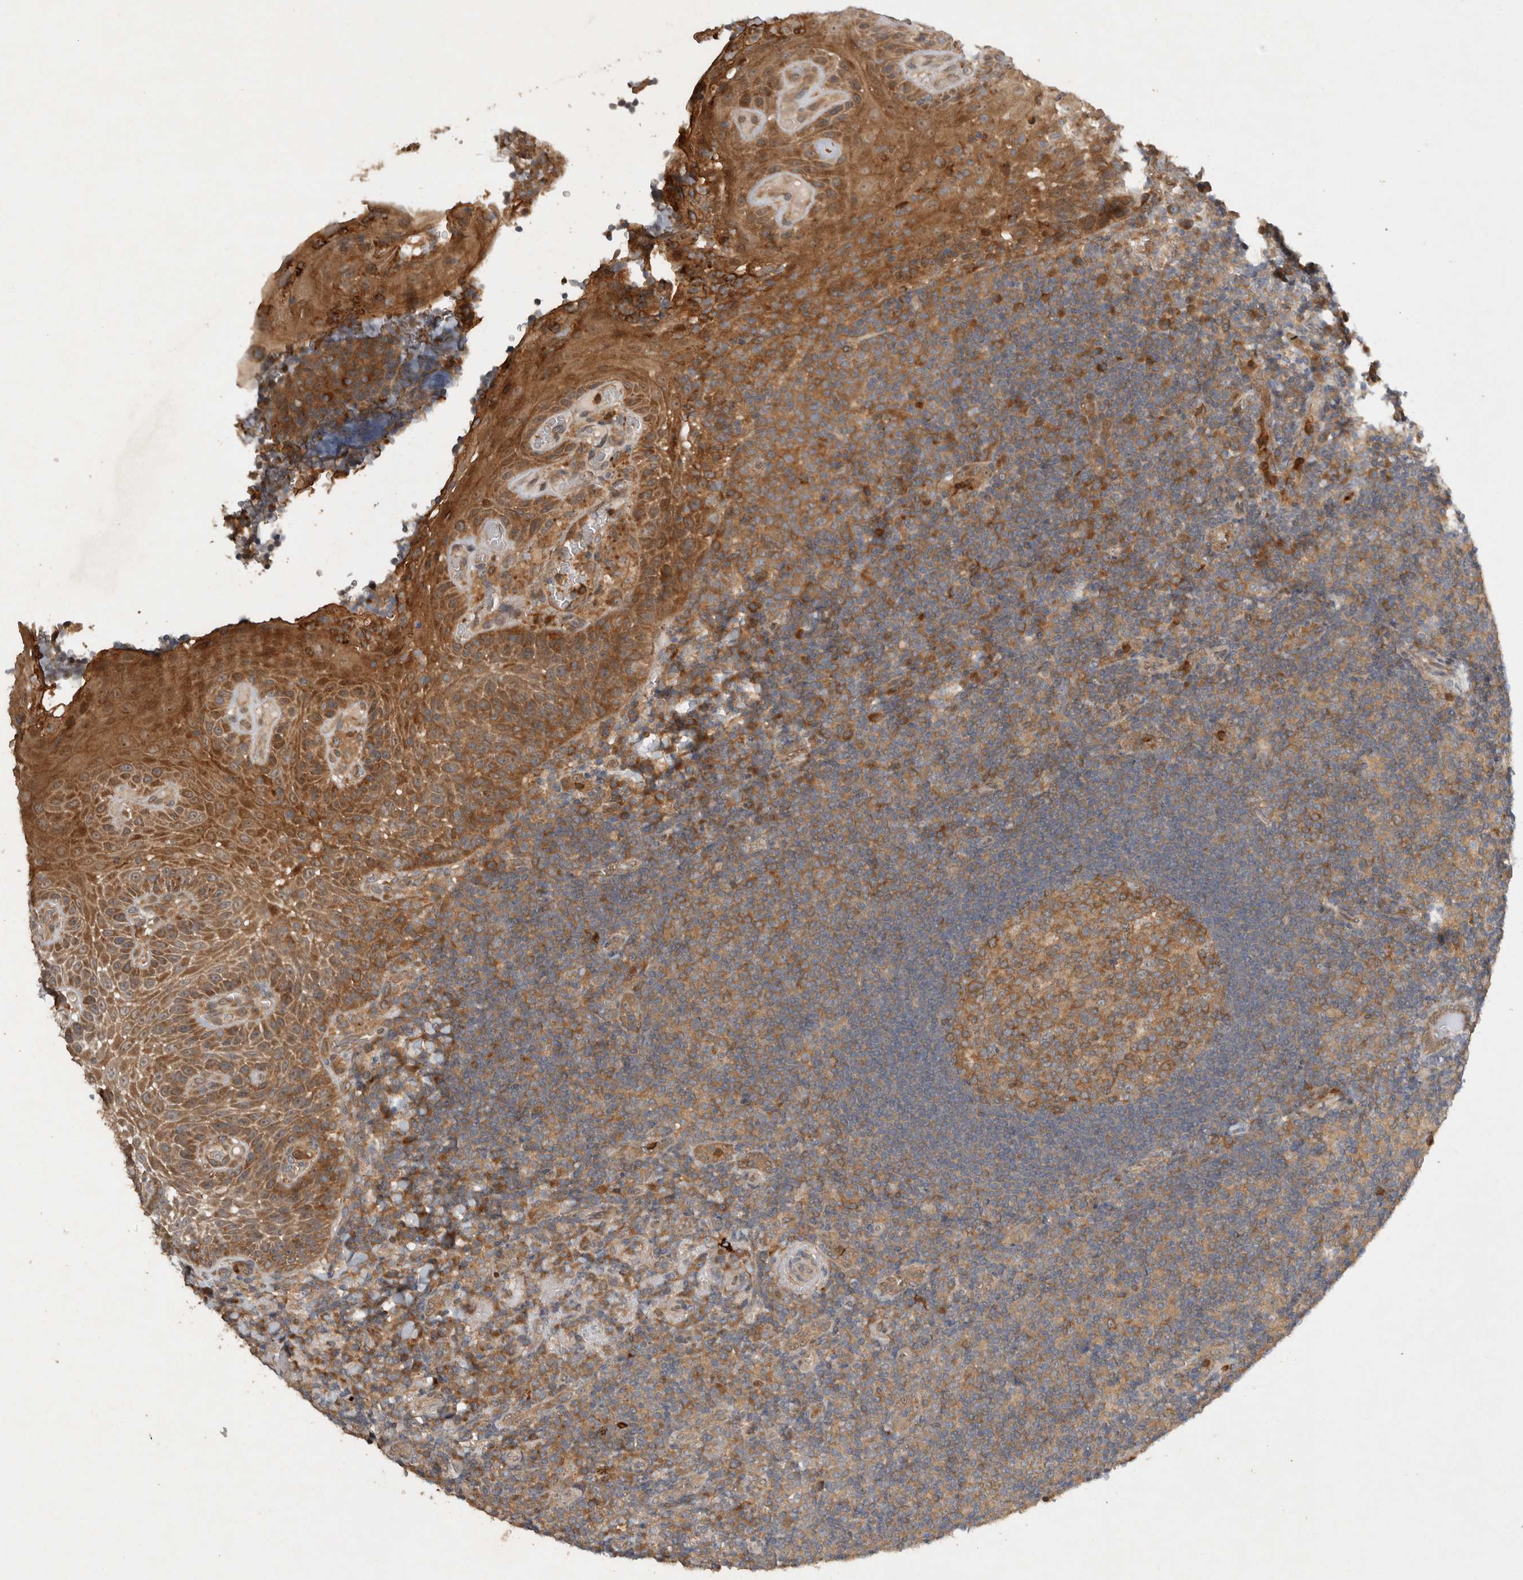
{"staining": {"intensity": "strong", "quantity": ">75%", "location": "cytoplasmic/membranous"}, "tissue": "tonsil", "cell_type": "Germinal center cells", "image_type": "normal", "snomed": [{"axis": "morphology", "description": "Normal tissue, NOS"}, {"axis": "topography", "description": "Tonsil"}], "caption": "This photomicrograph displays IHC staining of benign tonsil, with high strong cytoplasmic/membranous positivity in about >75% of germinal center cells.", "gene": "VEPH1", "patient": {"sex": "male", "age": 37}}